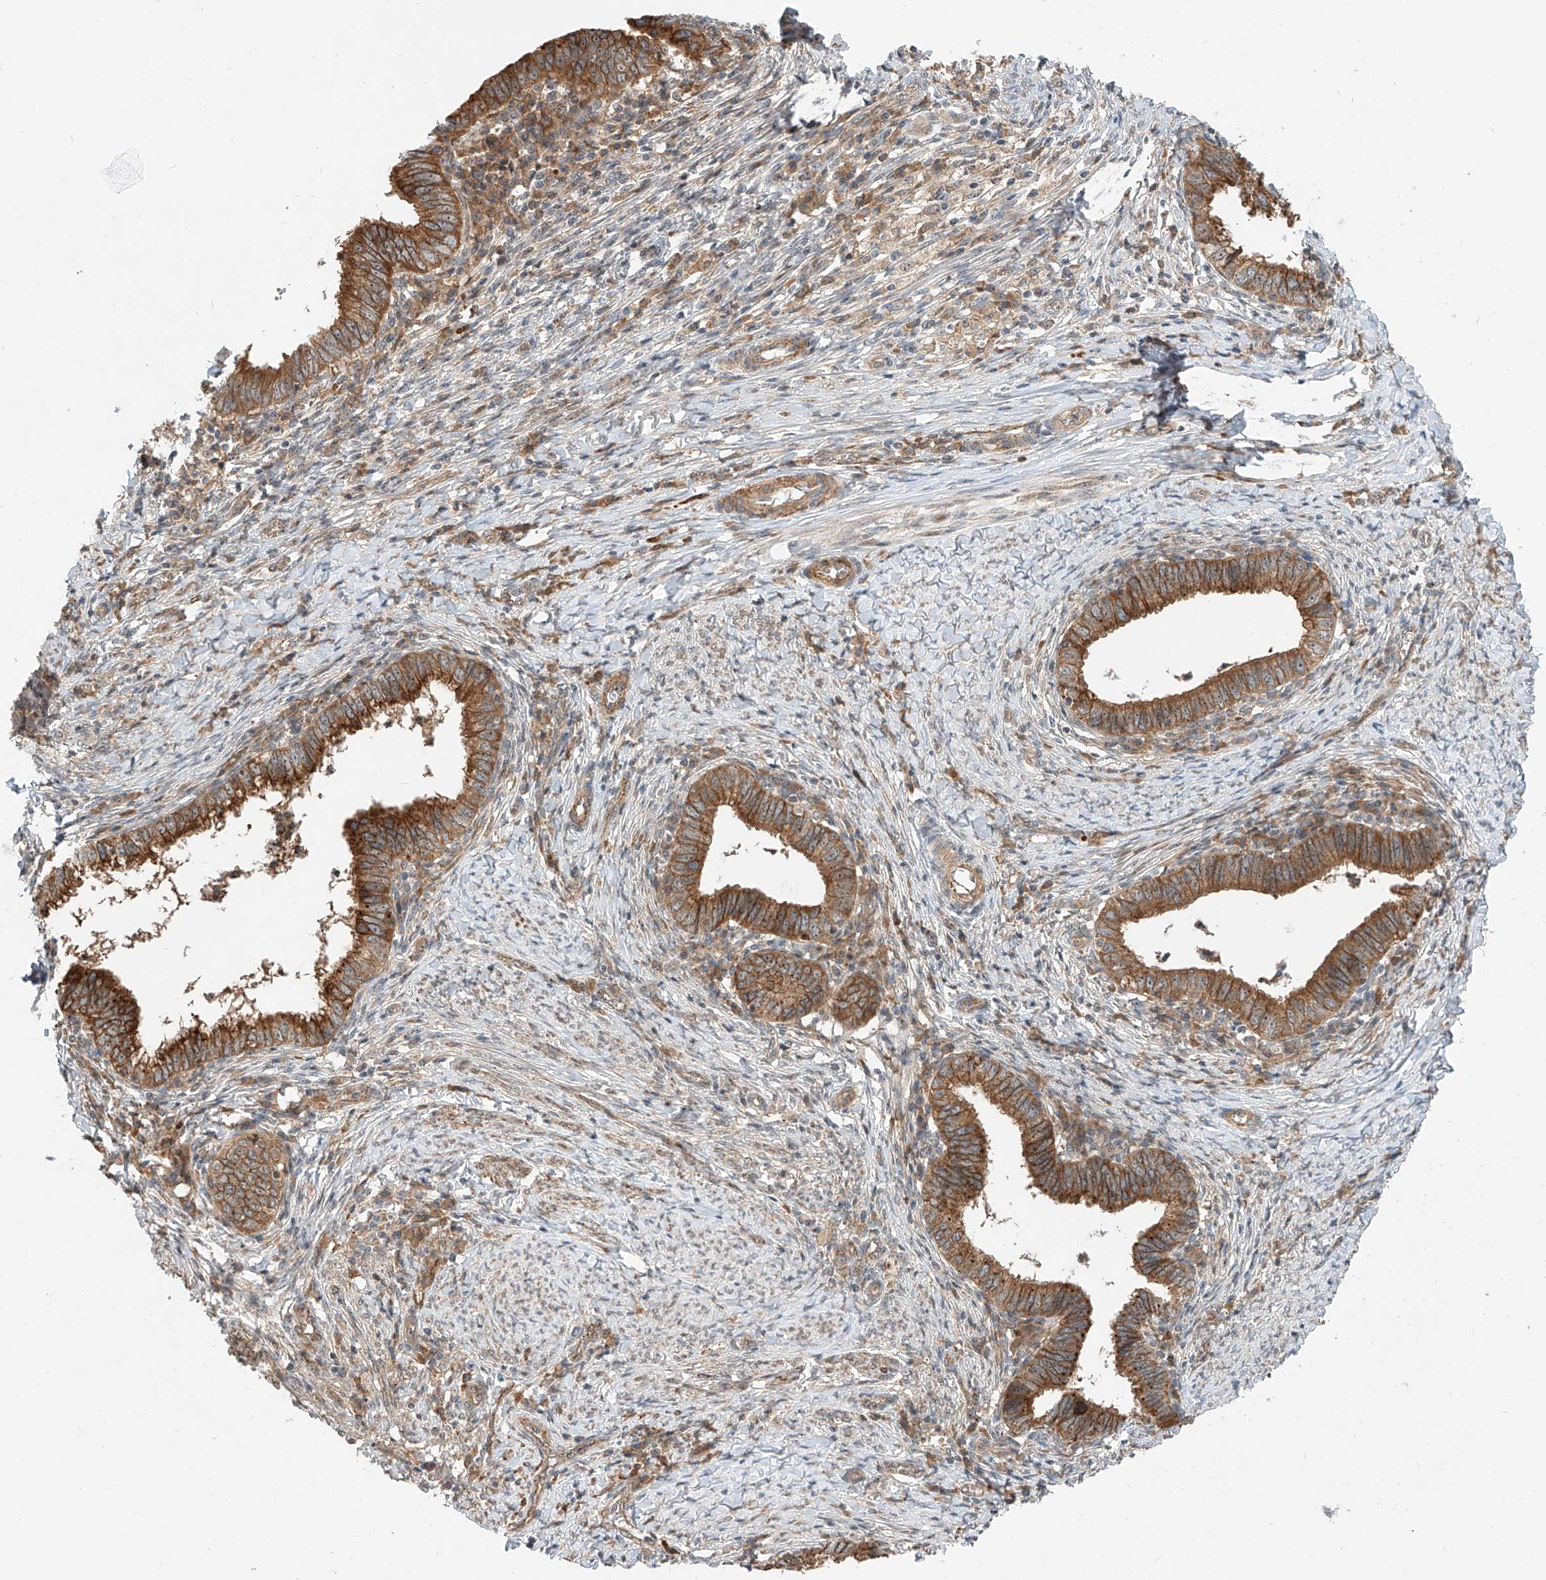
{"staining": {"intensity": "strong", "quantity": ">75%", "location": "cytoplasmic/membranous"}, "tissue": "cervical cancer", "cell_type": "Tumor cells", "image_type": "cancer", "snomed": [{"axis": "morphology", "description": "Adenocarcinoma, NOS"}, {"axis": "topography", "description": "Cervix"}], "caption": "A histopathology image showing strong cytoplasmic/membranous staining in approximately >75% of tumor cells in cervical adenocarcinoma, as visualized by brown immunohistochemical staining.", "gene": "CPAMD8", "patient": {"sex": "female", "age": 36}}